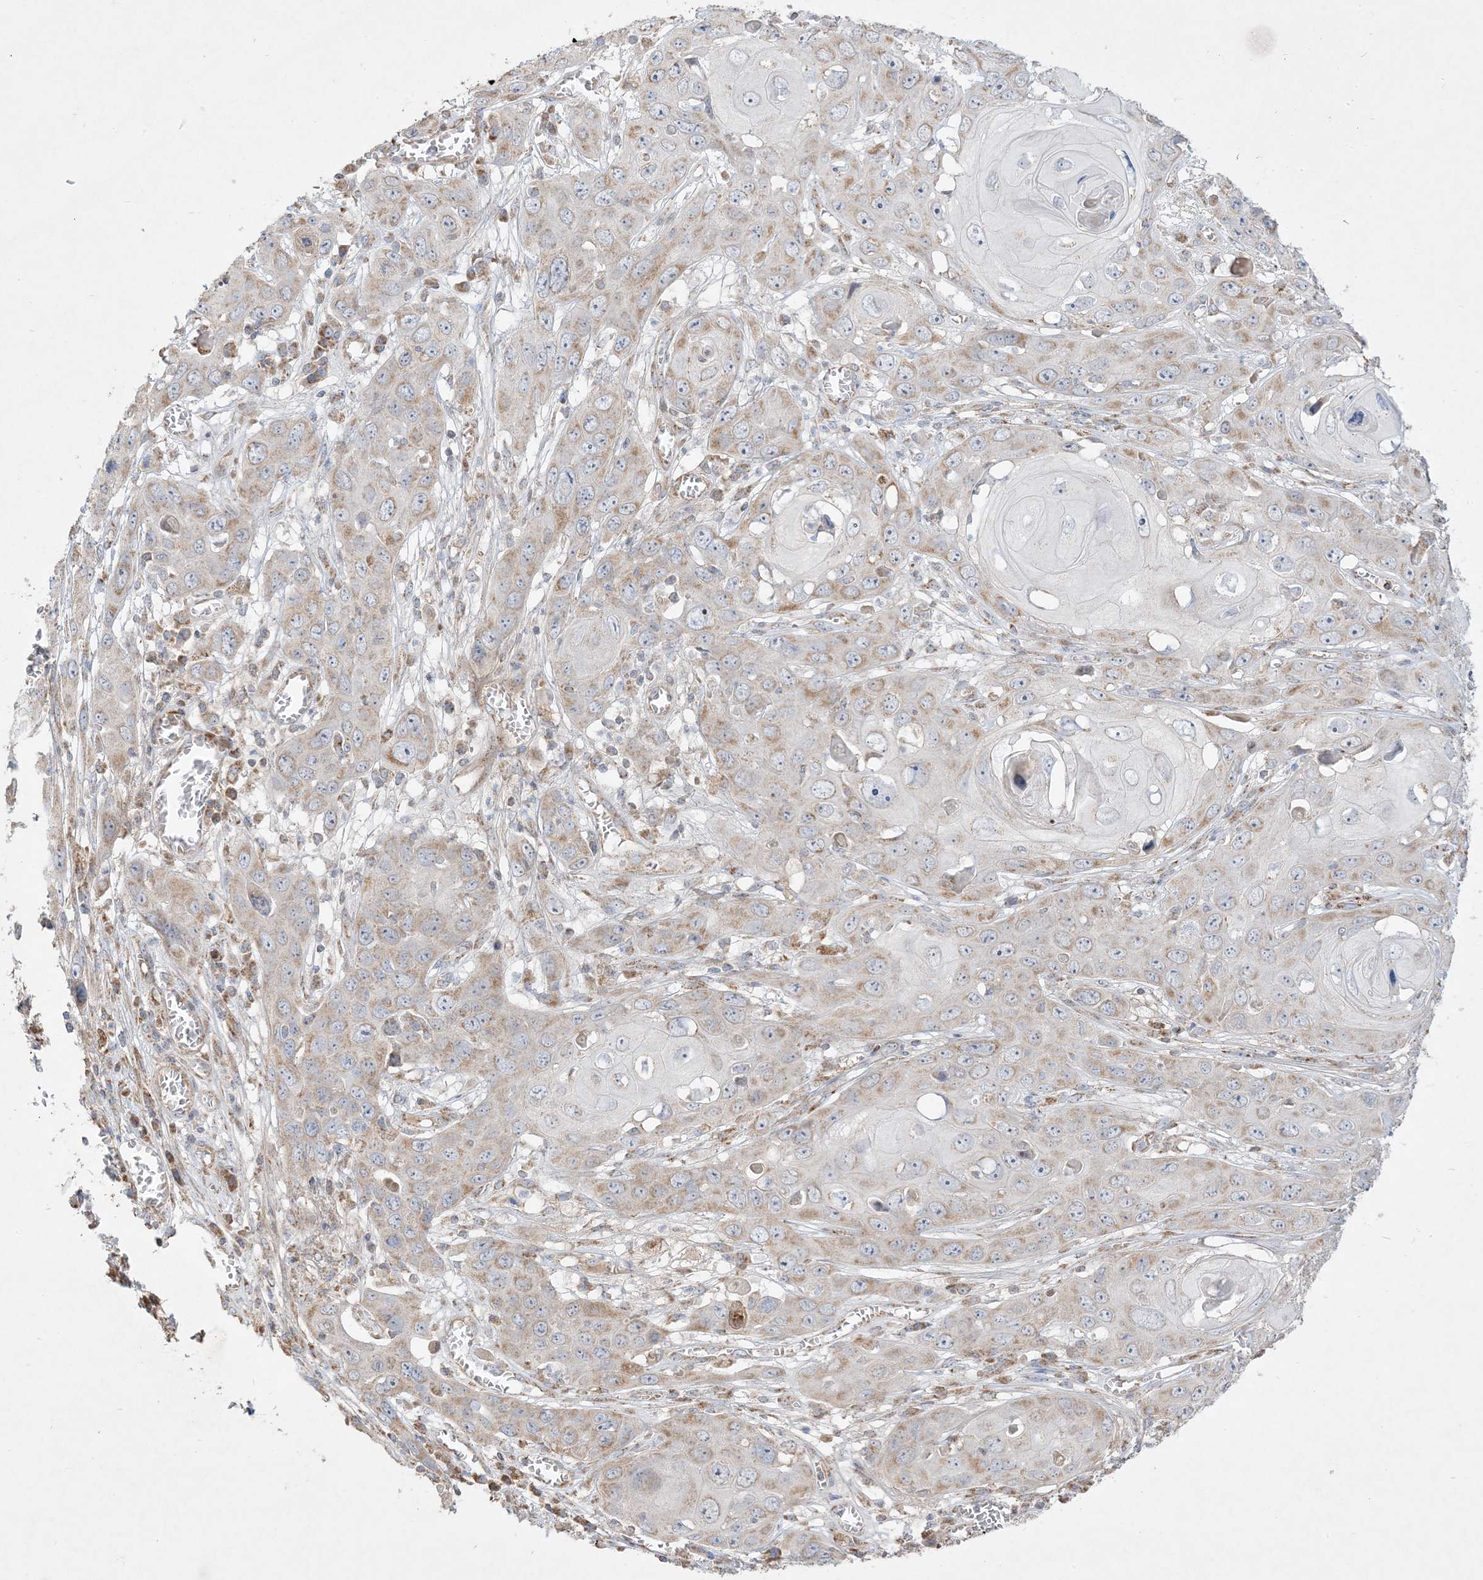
{"staining": {"intensity": "moderate", "quantity": "25%-75%", "location": "cytoplasmic/membranous"}, "tissue": "skin cancer", "cell_type": "Tumor cells", "image_type": "cancer", "snomed": [{"axis": "morphology", "description": "Squamous cell carcinoma, NOS"}, {"axis": "topography", "description": "Skin"}], "caption": "Tumor cells exhibit moderate cytoplasmic/membranous positivity in about 25%-75% of cells in skin squamous cell carcinoma.", "gene": "NDUFAF3", "patient": {"sex": "male", "age": 55}}